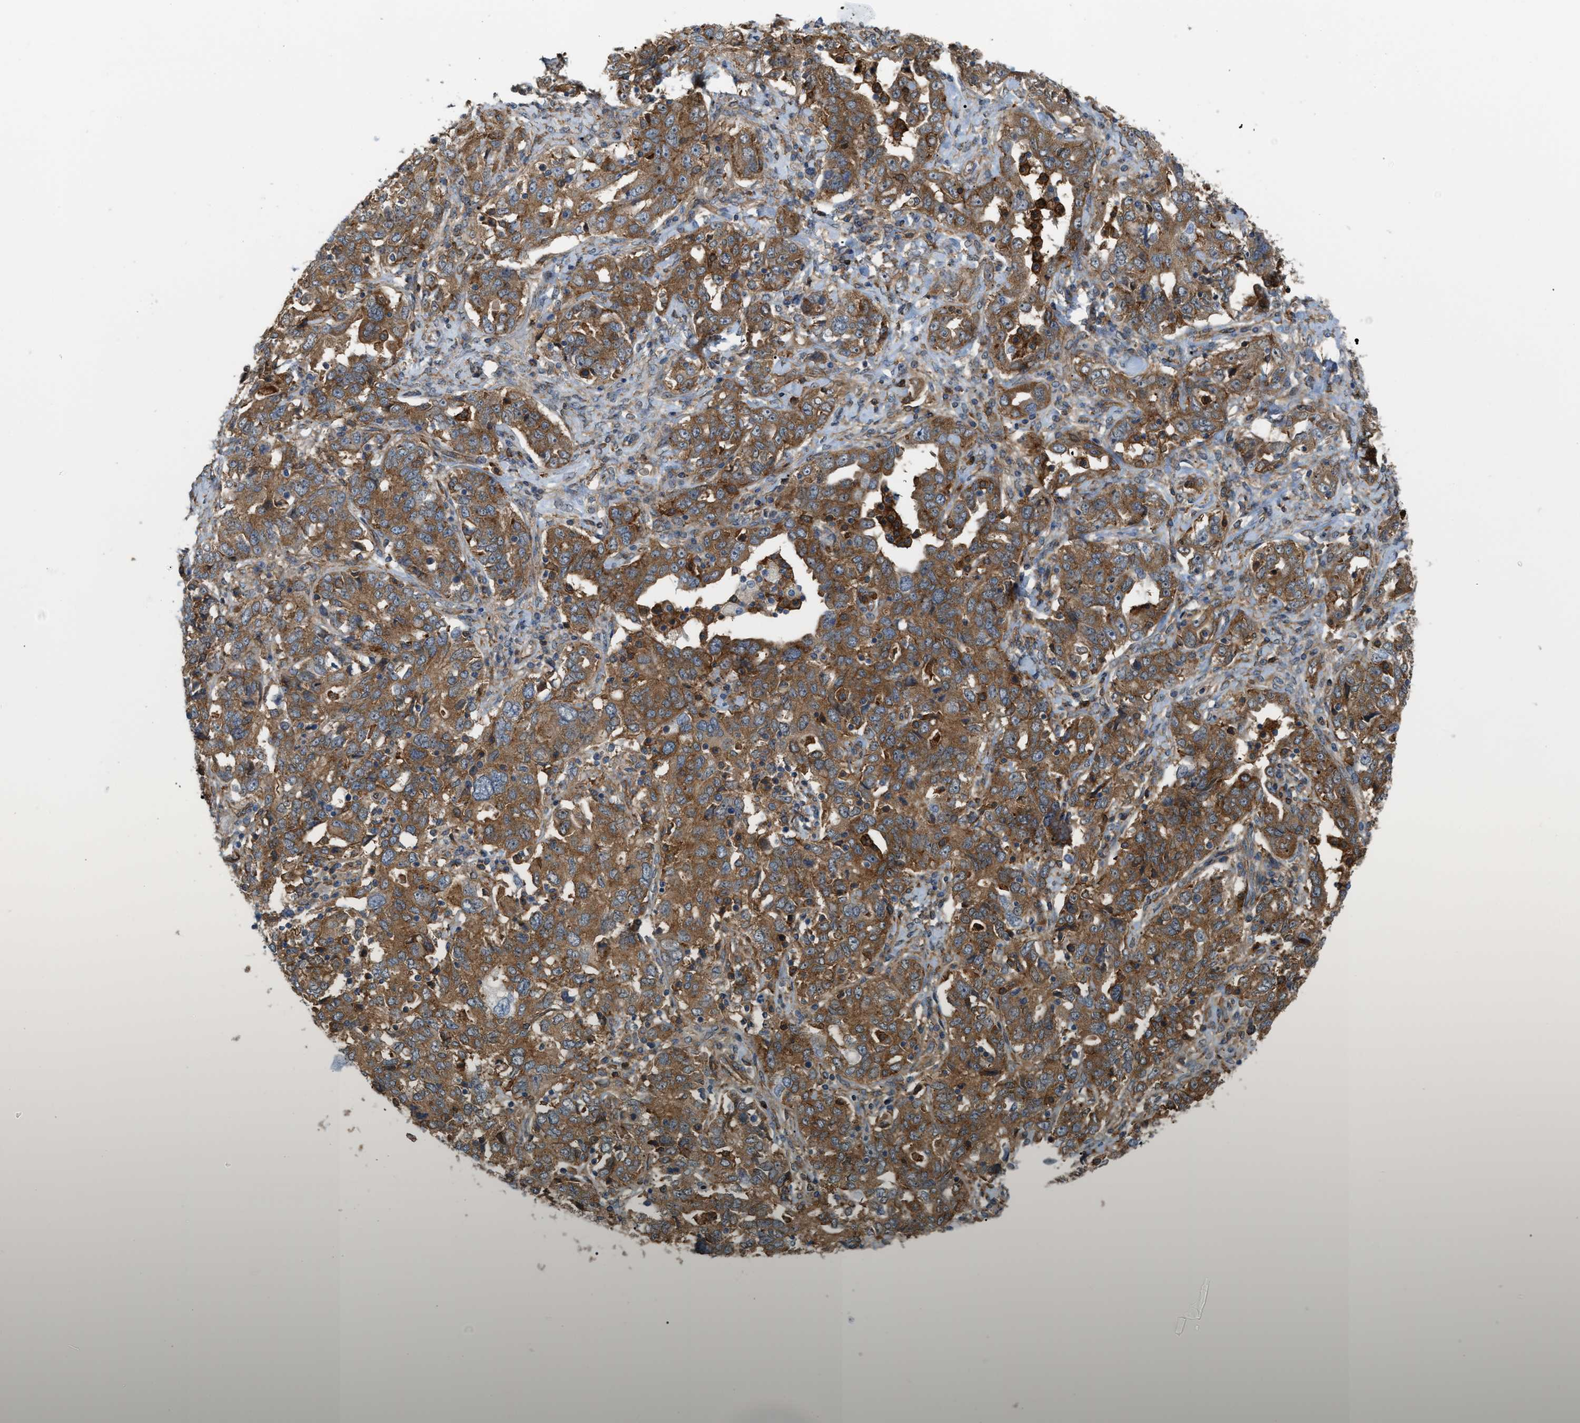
{"staining": {"intensity": "strong", "quantity": ">75%", "location": "cytoplasmic/membranous"}, "tissue": "ovarian cancer", "cell_type": "Tumor cells", "image_type": "cancer", "snomed": [{"axis": "morphology", "description": "Carcinoma, endometroid"}, {"axis": "topography", "description": "Ovary"}], "caption": "A high-resolution image shows immunohistochemistry staining of ovarian cancer (endometroid carcinoma), which reveals strong cytoplasmic/membranous expression in approximately >75% of tumor cells. The staining is performed using DAB (3,3'-diaminobenzidine) brown chromogen to label protein expression. The nuclei are counter-stained blue using hematoxylin.", "gene": "PICALM", "patient": {"sex": "female", "age": 62}}